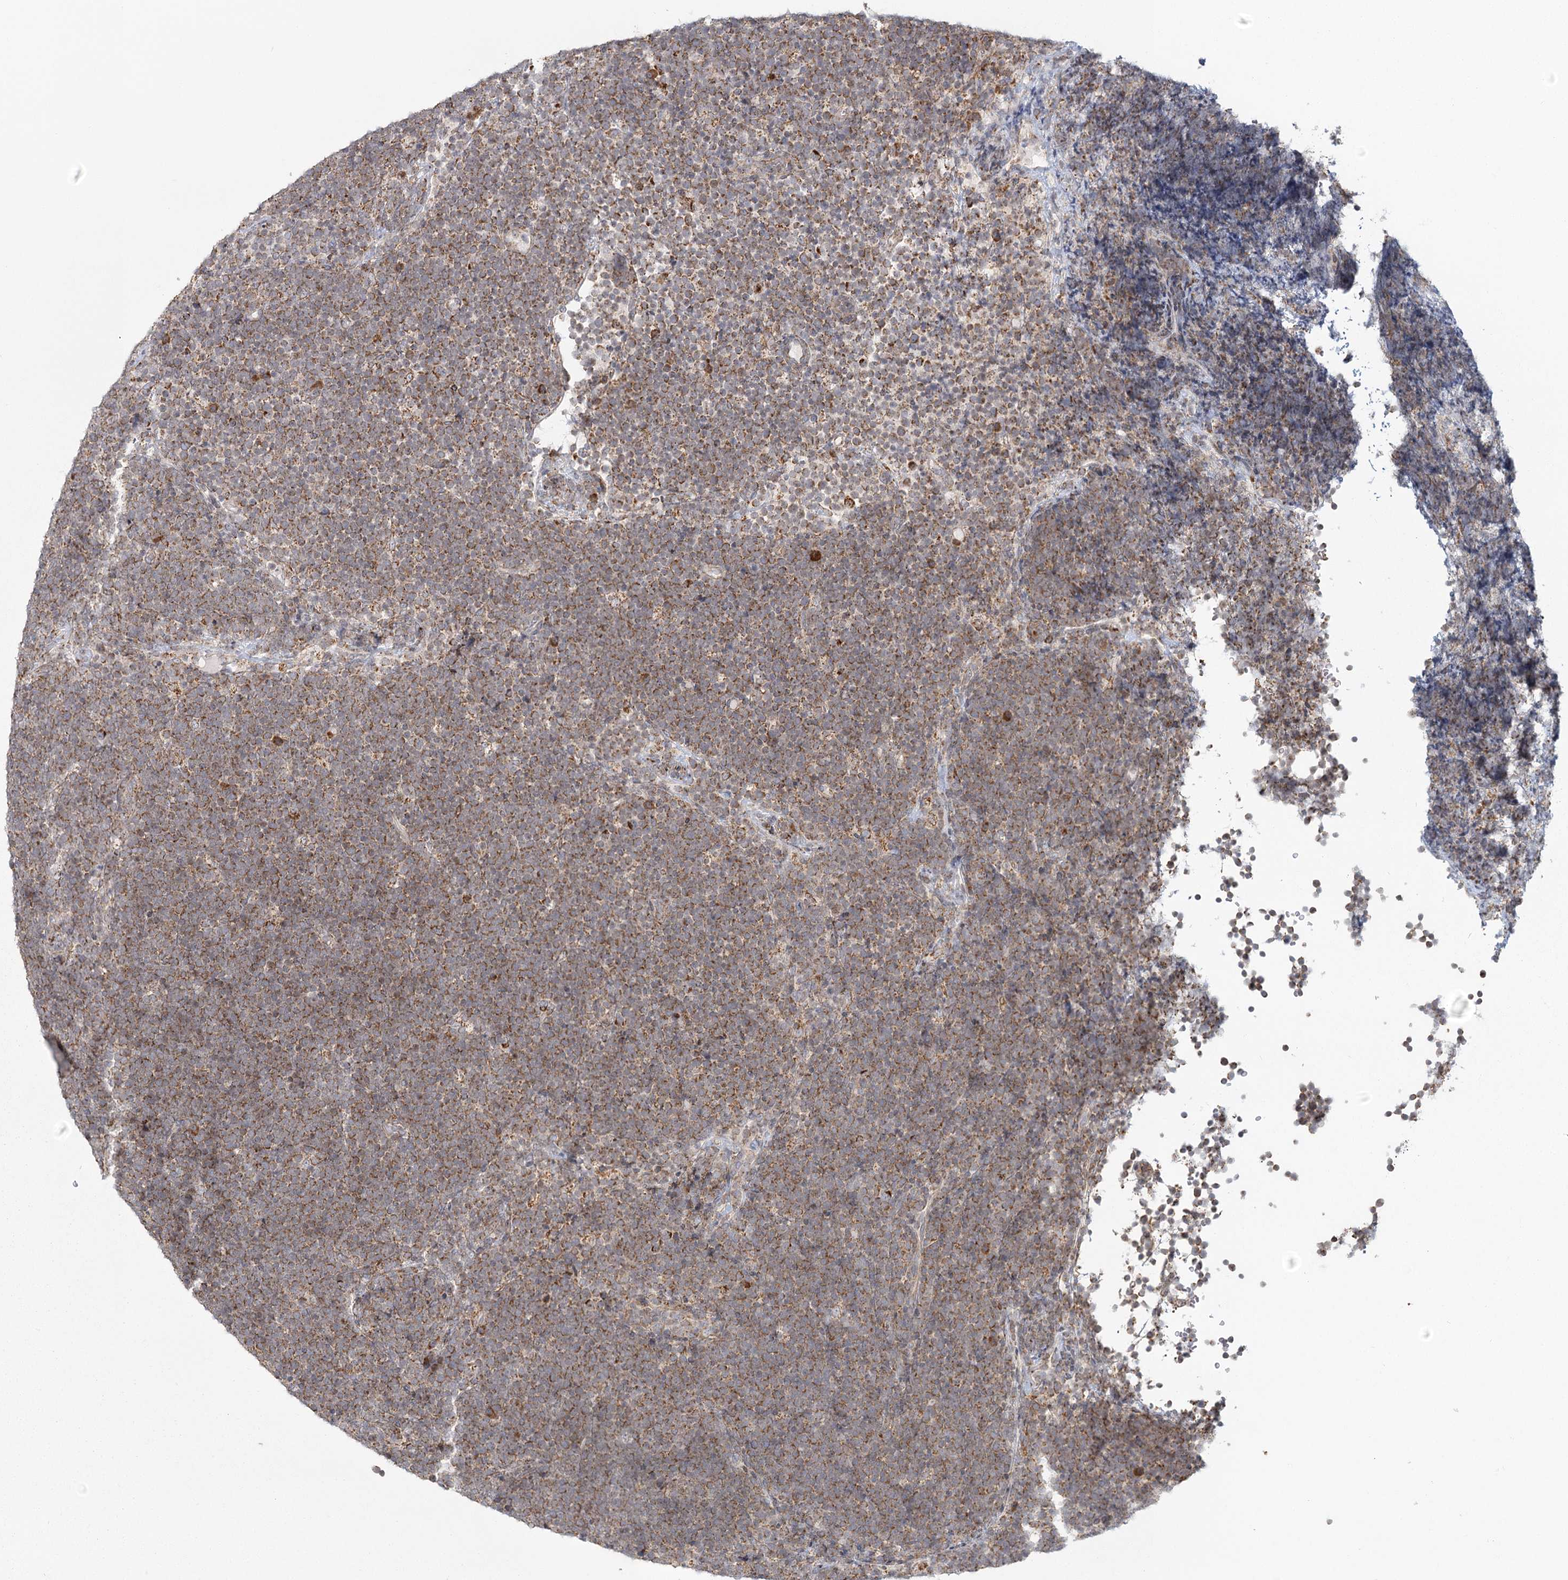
{"staining": {"intensity": "moderate", "quantity": ">75%", "location": "cytoplasmic/membranous"}, "tissue": "lymphoma", "cell_type": "Tumor cells", "image_type": "cancer", "snomed": [{"axis": "morphology", "description": "Malignant lymphoma, non-Hodgkin's type, High grade"}, {"axis": "topography", "description": "Lymph node"}], "caption": "The immunohistochemical stain highlights moderate cytoplasmic/membranous staining in tumor cells of malignant lymphoma, non-Hodgkin's type (high-grade) tissue.", "gene": "LACTB", "patient": {"sex": "male", "age": 13}}